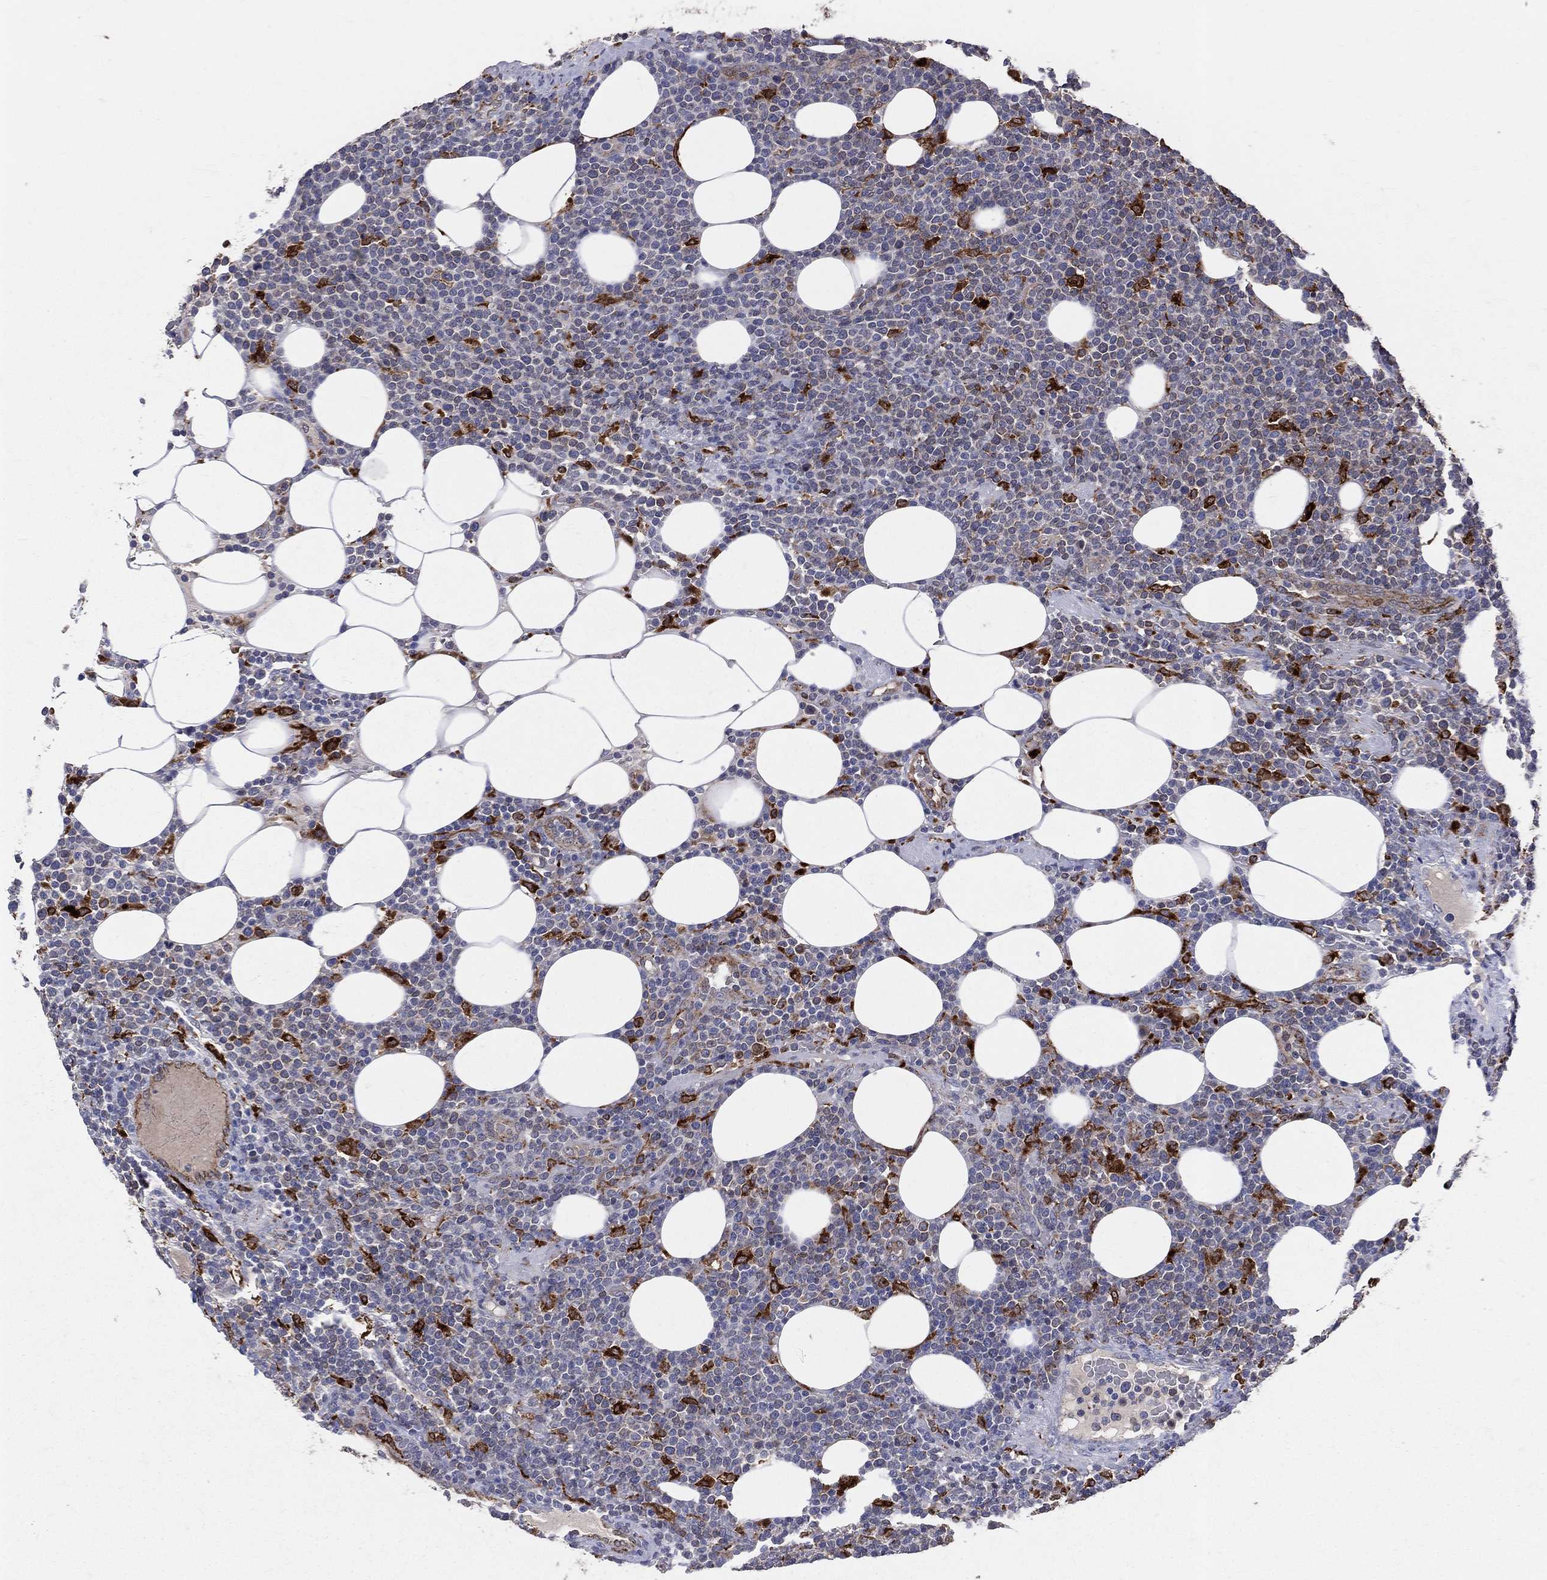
{"staining": {"intensity": "strong", "quantity": "25%-75%", "location": "cytoplasmic/membranous"}, "tissue": "lymphoma", "cell_type": "Tumor cells", "image_type": "cancer", "snomed": [{"axis": "morphology", "description": "Malignant lymphoma, non-Hodgkin's type, High grade"}, {"axis": "topography", "description": "Lymph node"}], "caption": "Protein expression analysis of high-grade malignant lymphoma, non-Hodgkin's type shows strong cytoplasmic/membranous positivity in approximately 25%-75% of tumor cells.", "gene": "CD74", "patient": {"sex": "male", "age": 61}}